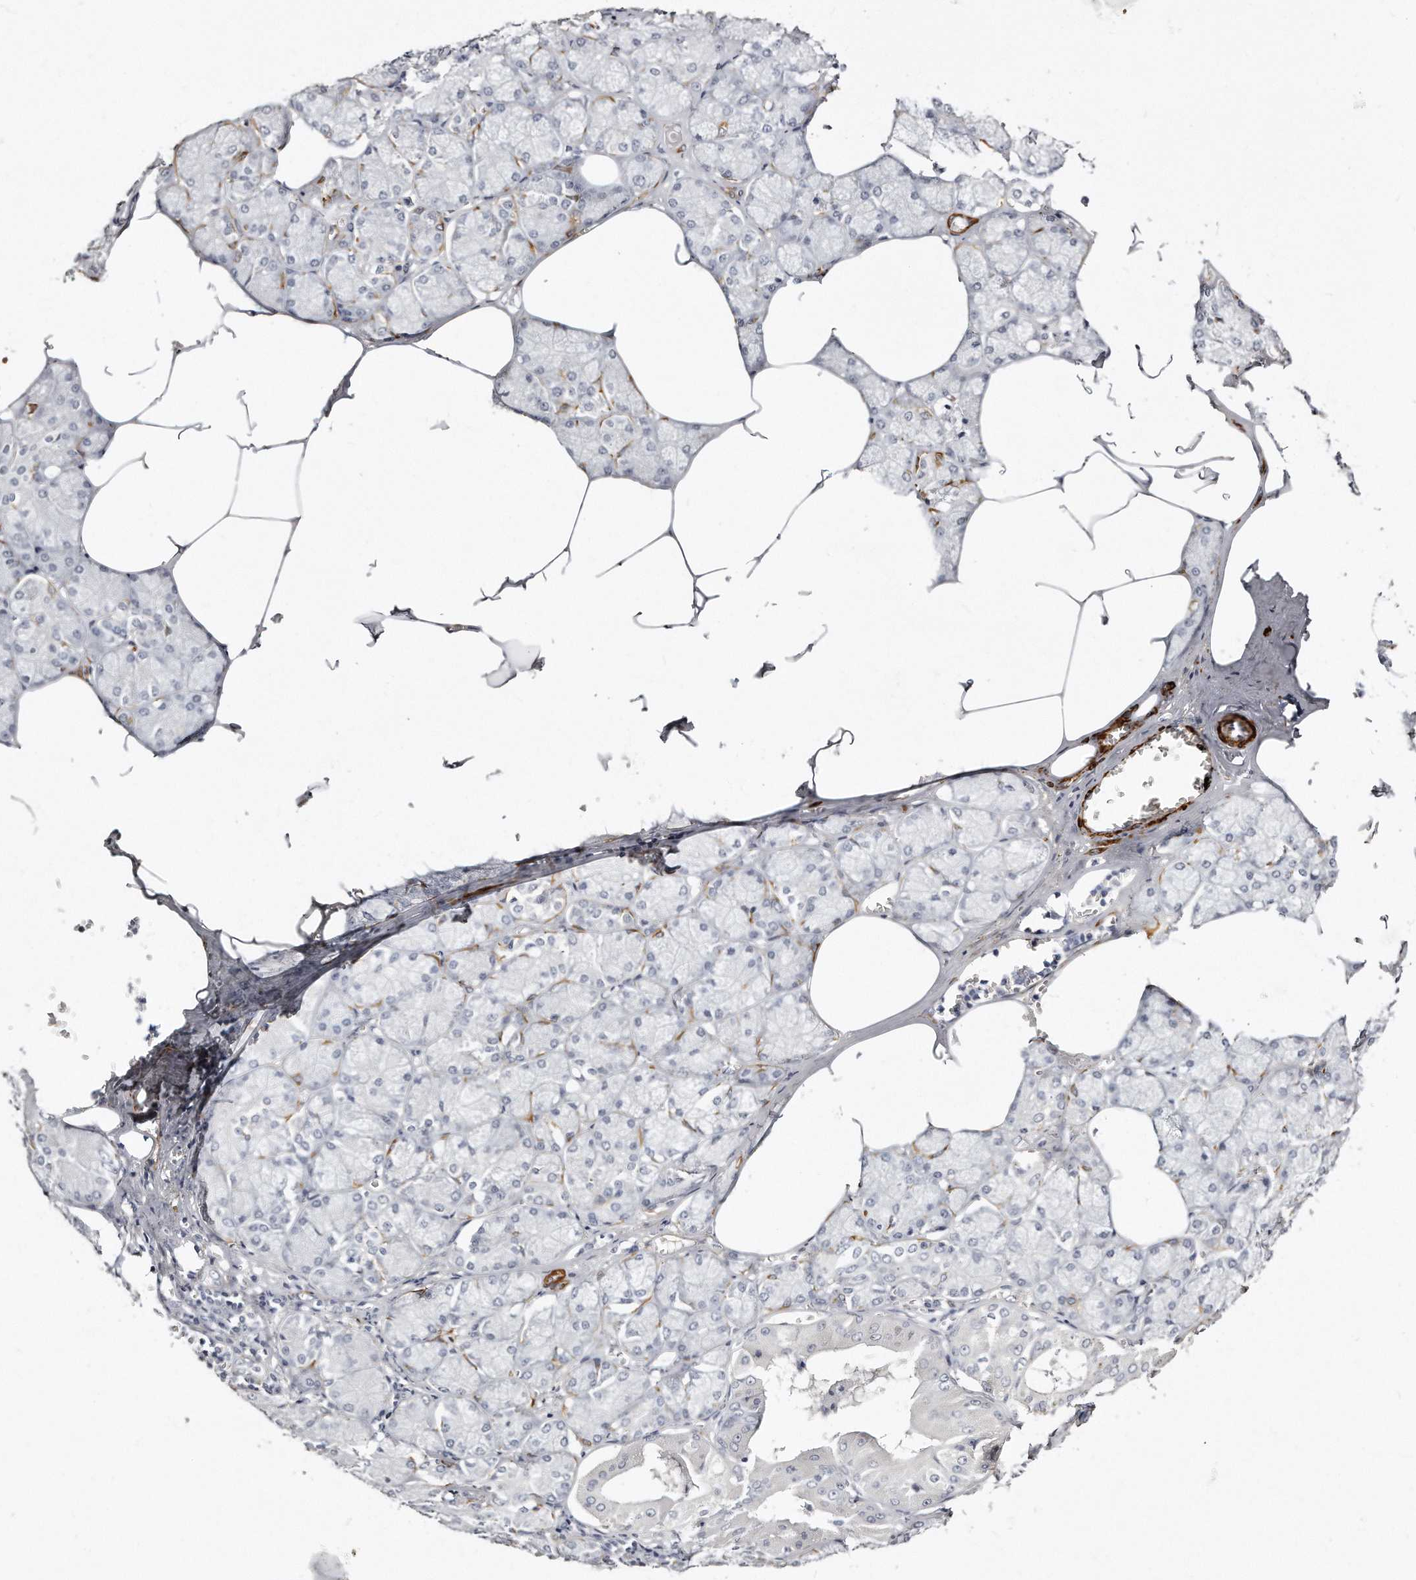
{"staining": {"intensity": "negative", "quantity": "none", "location": "none"}, "tissue": "salivary gland", "cell_type": "Glandular cells", "image_type": "normal", "snomed": [{"axis": "morphology", "description": "Normal tissue, NOS"}, {"axis": "topography", "description": "Salivary gland"}], "caption": "Immunohistochemical staining of normal salivary gland displays no significant positivity in glandular cells. (Stains: DAB (3,3'-diaminobenzidine) immunohistochemistry (IHC) with hematoxylin counter stain, Microscopy: brightfield microscopy at high magnification).", "gene": "LMOD1", "patient": {"sex": "male", "age": 62}}